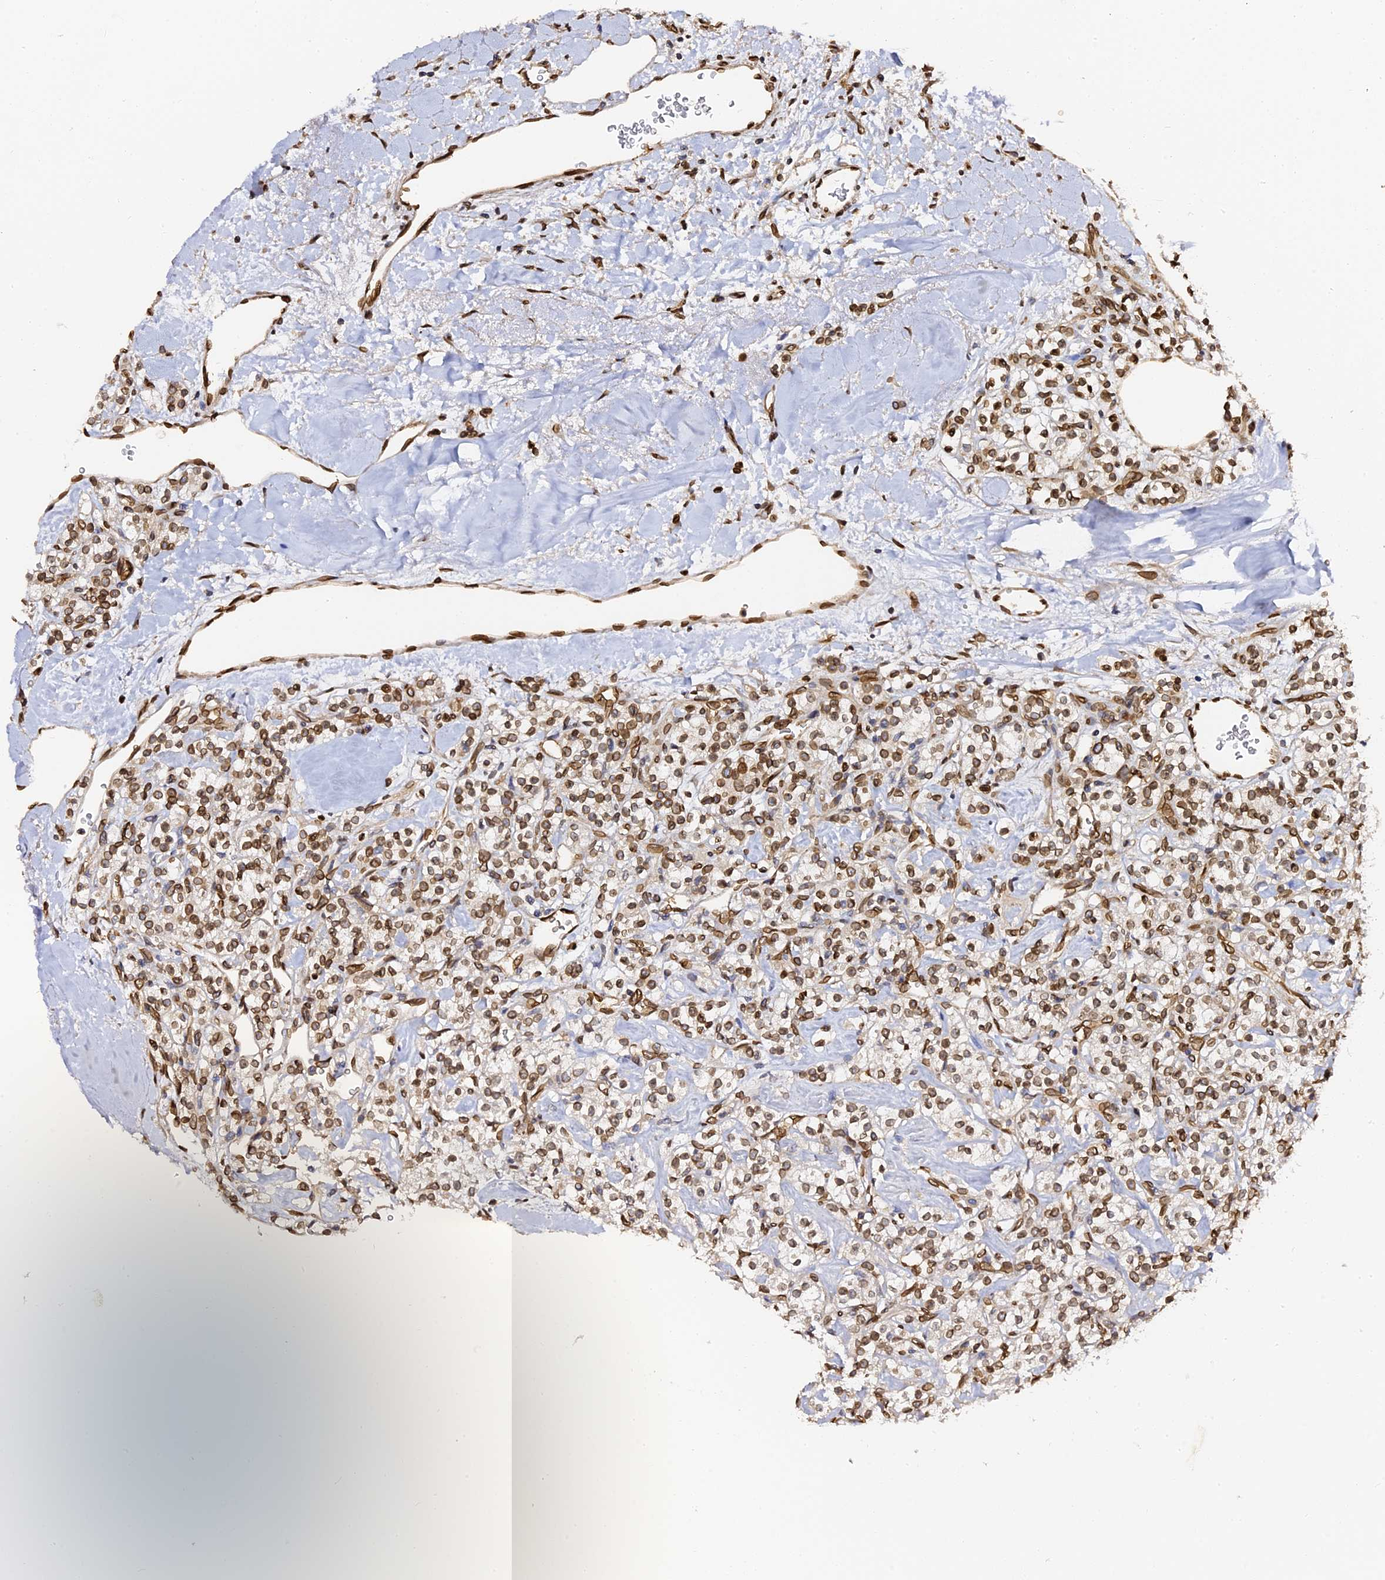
{"staining": {"intensity": "moderate", "quantity": ">75%", "location": "cytoplasmic/membranous,nuclear"}, "tissue": "renal cancer", "cell_type": "Tumor cells", "image_type": "cancer", "snomed": [{"axis": "morphology", "description": "Adenocarcinoma, NOS"}, {"axis": "topography", "description": "Kidney"}], "caption": "A brown stain shows moderate cytoplasmic/membranous and nuclear expression of a protein in adenocarcinoma (renal) tumor cells. Using DAB (brown) and hematoxylin (blue) stains, captured at high magnification using brightfield microscopy.", "gene": "ANAPC5", "patient": {"sex": "male", "age": 77}}